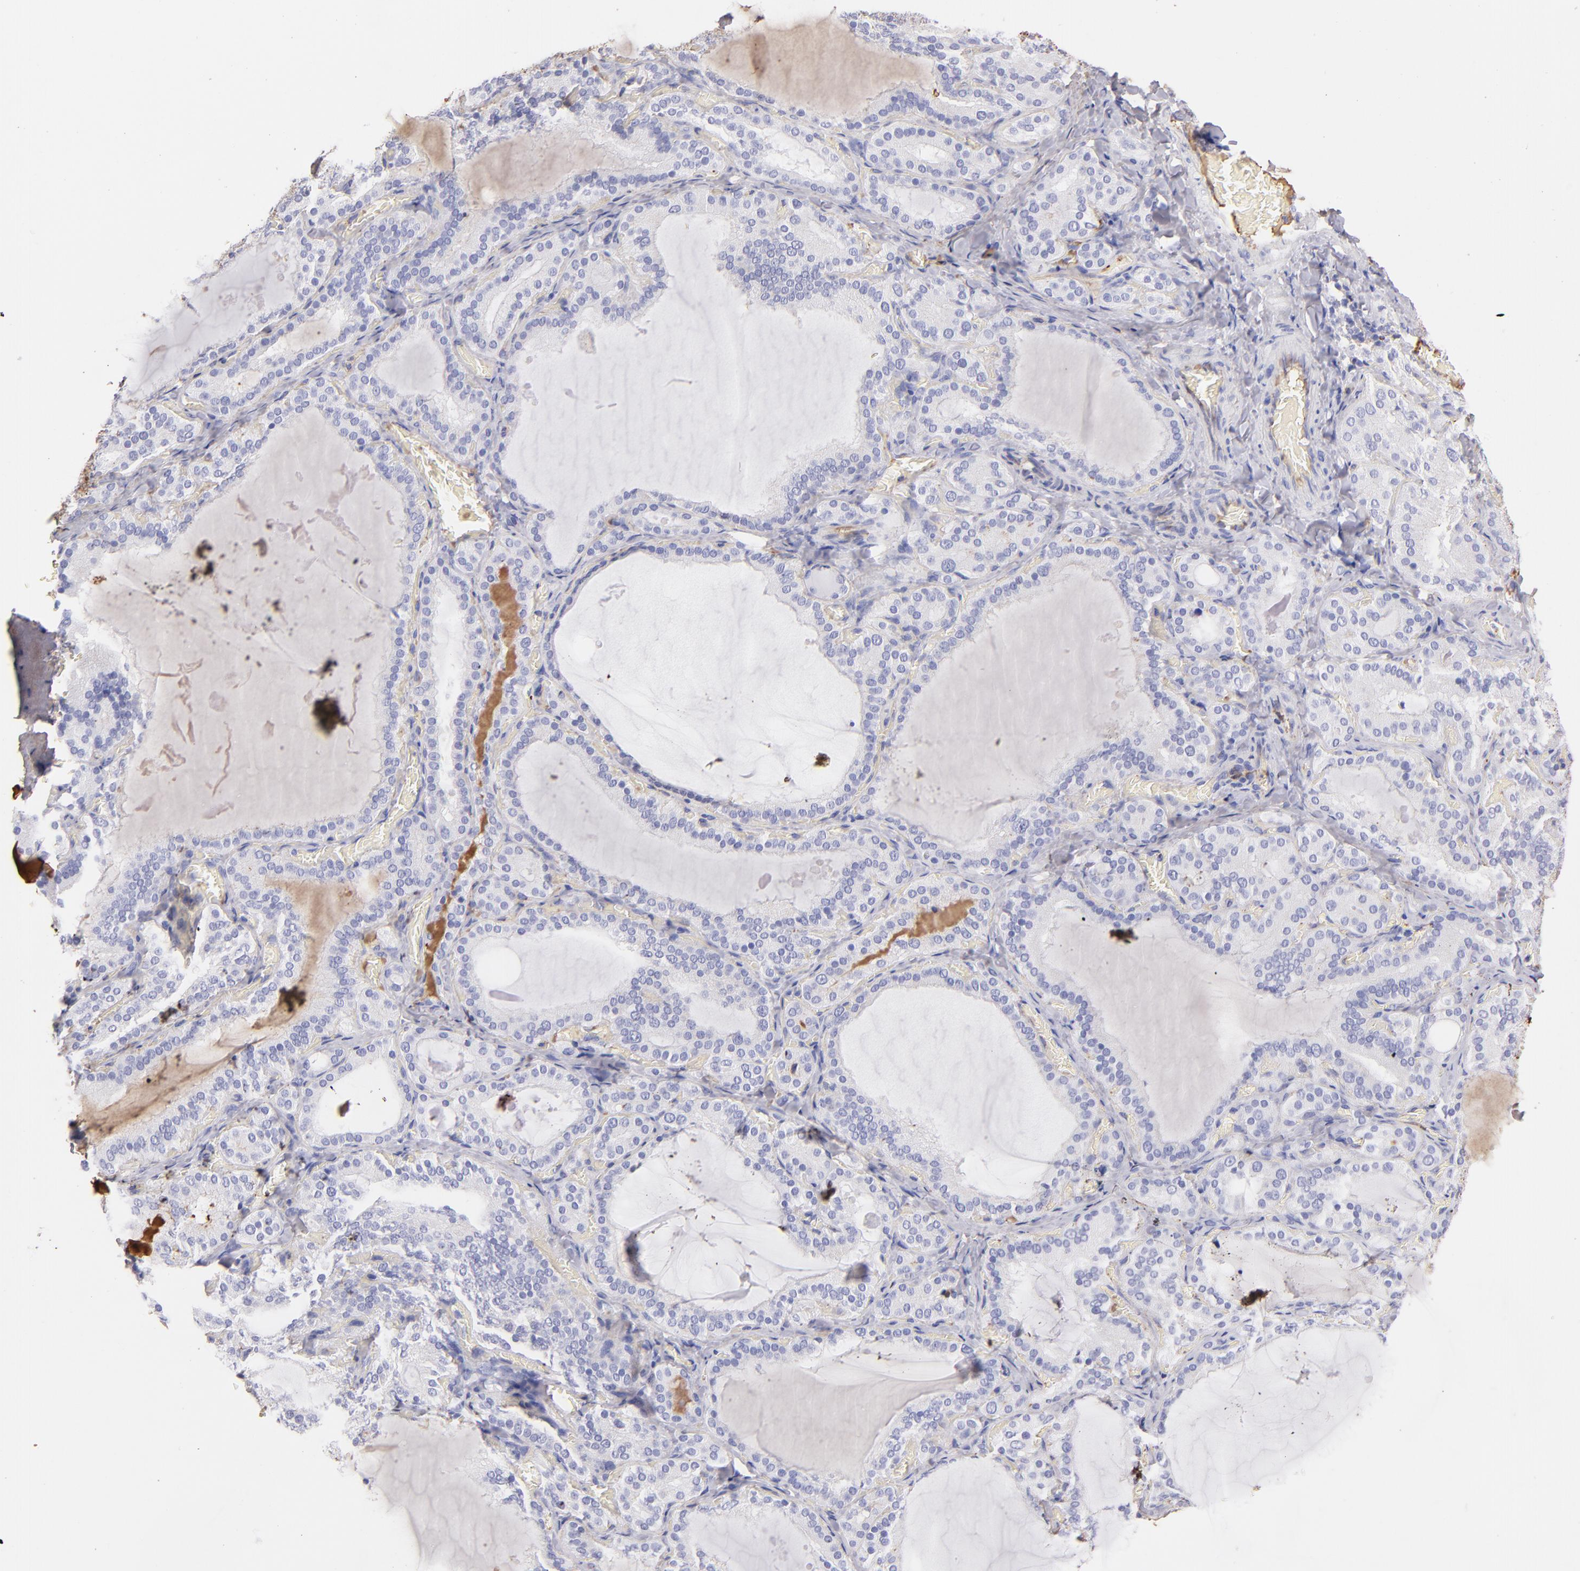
{"staining": {"intensity": "negative", "quantity": "none", "location": "none"}, "tissue": "thyroid gland", "cell_type": "Glandular cells", "image_type": "normal", "snomed": [{"axis": "morphology", "description": "Normal tissue, NOS"}, {"axis": "topography", "description": "Thyroid gland"}], "caption": "Immunohistochemistry of benign thyroid gland reveals no positivity in glandular cells.", "gene": "FGB", "patient": {"sex": "female", "age": 33}}